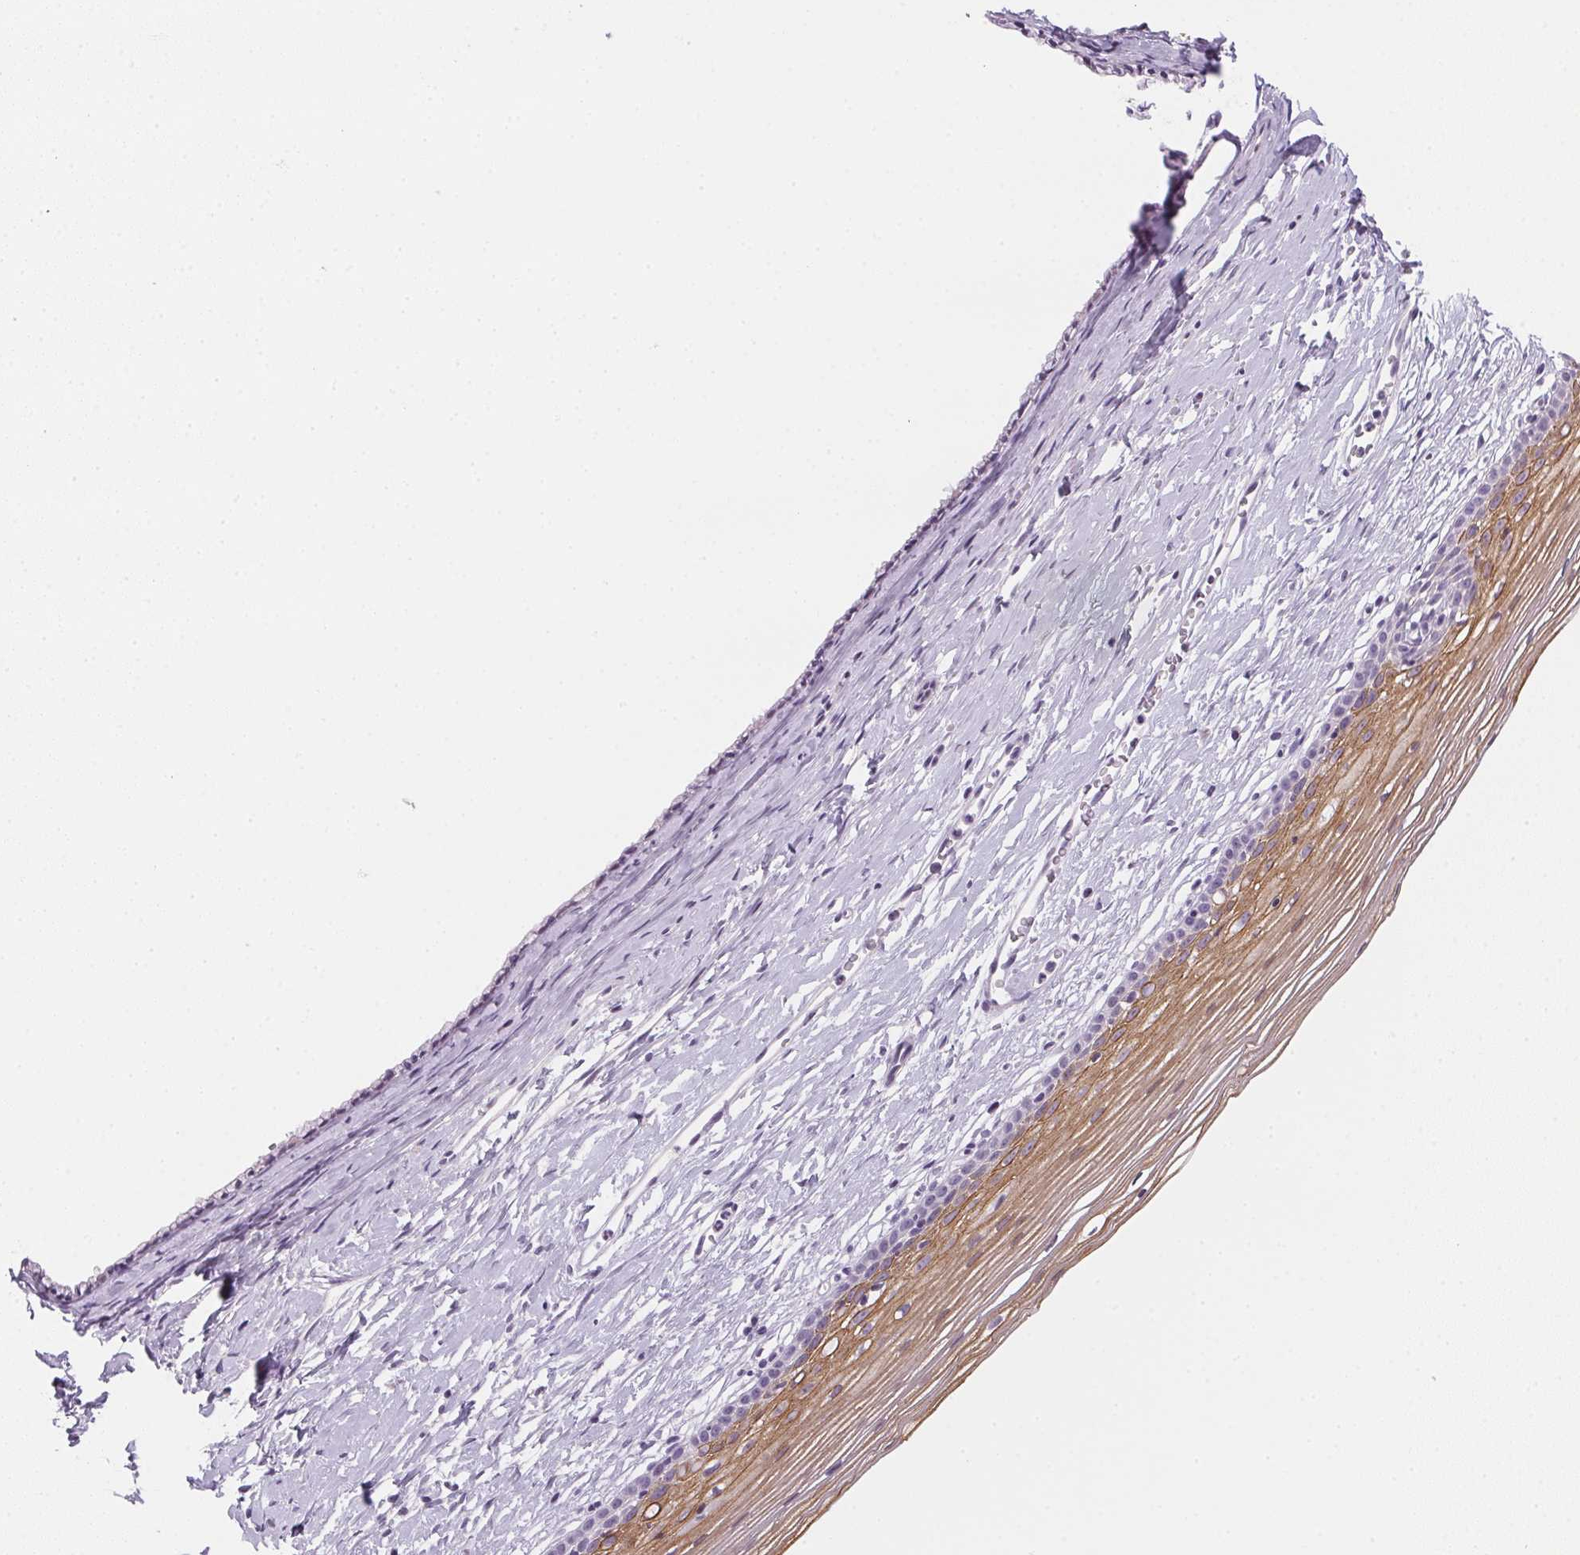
{"staining": {"intensity": "negative", "quantity": "none", "location": "none"}, "tissue": "cervix", "cell_type": "Glandular cells", "image_type": "normal", "snomed": [{"axis": "morphology", "description": "Normal tissue, NOS"}, {"axis": "topography", "description": "Cervix"}], "caption": "Human cervix stained for a protein using immunohistochemistry shows no expression in glandular cells.", "gene": "GSDMC", "patient": {"sex": "female", "age": 40}}